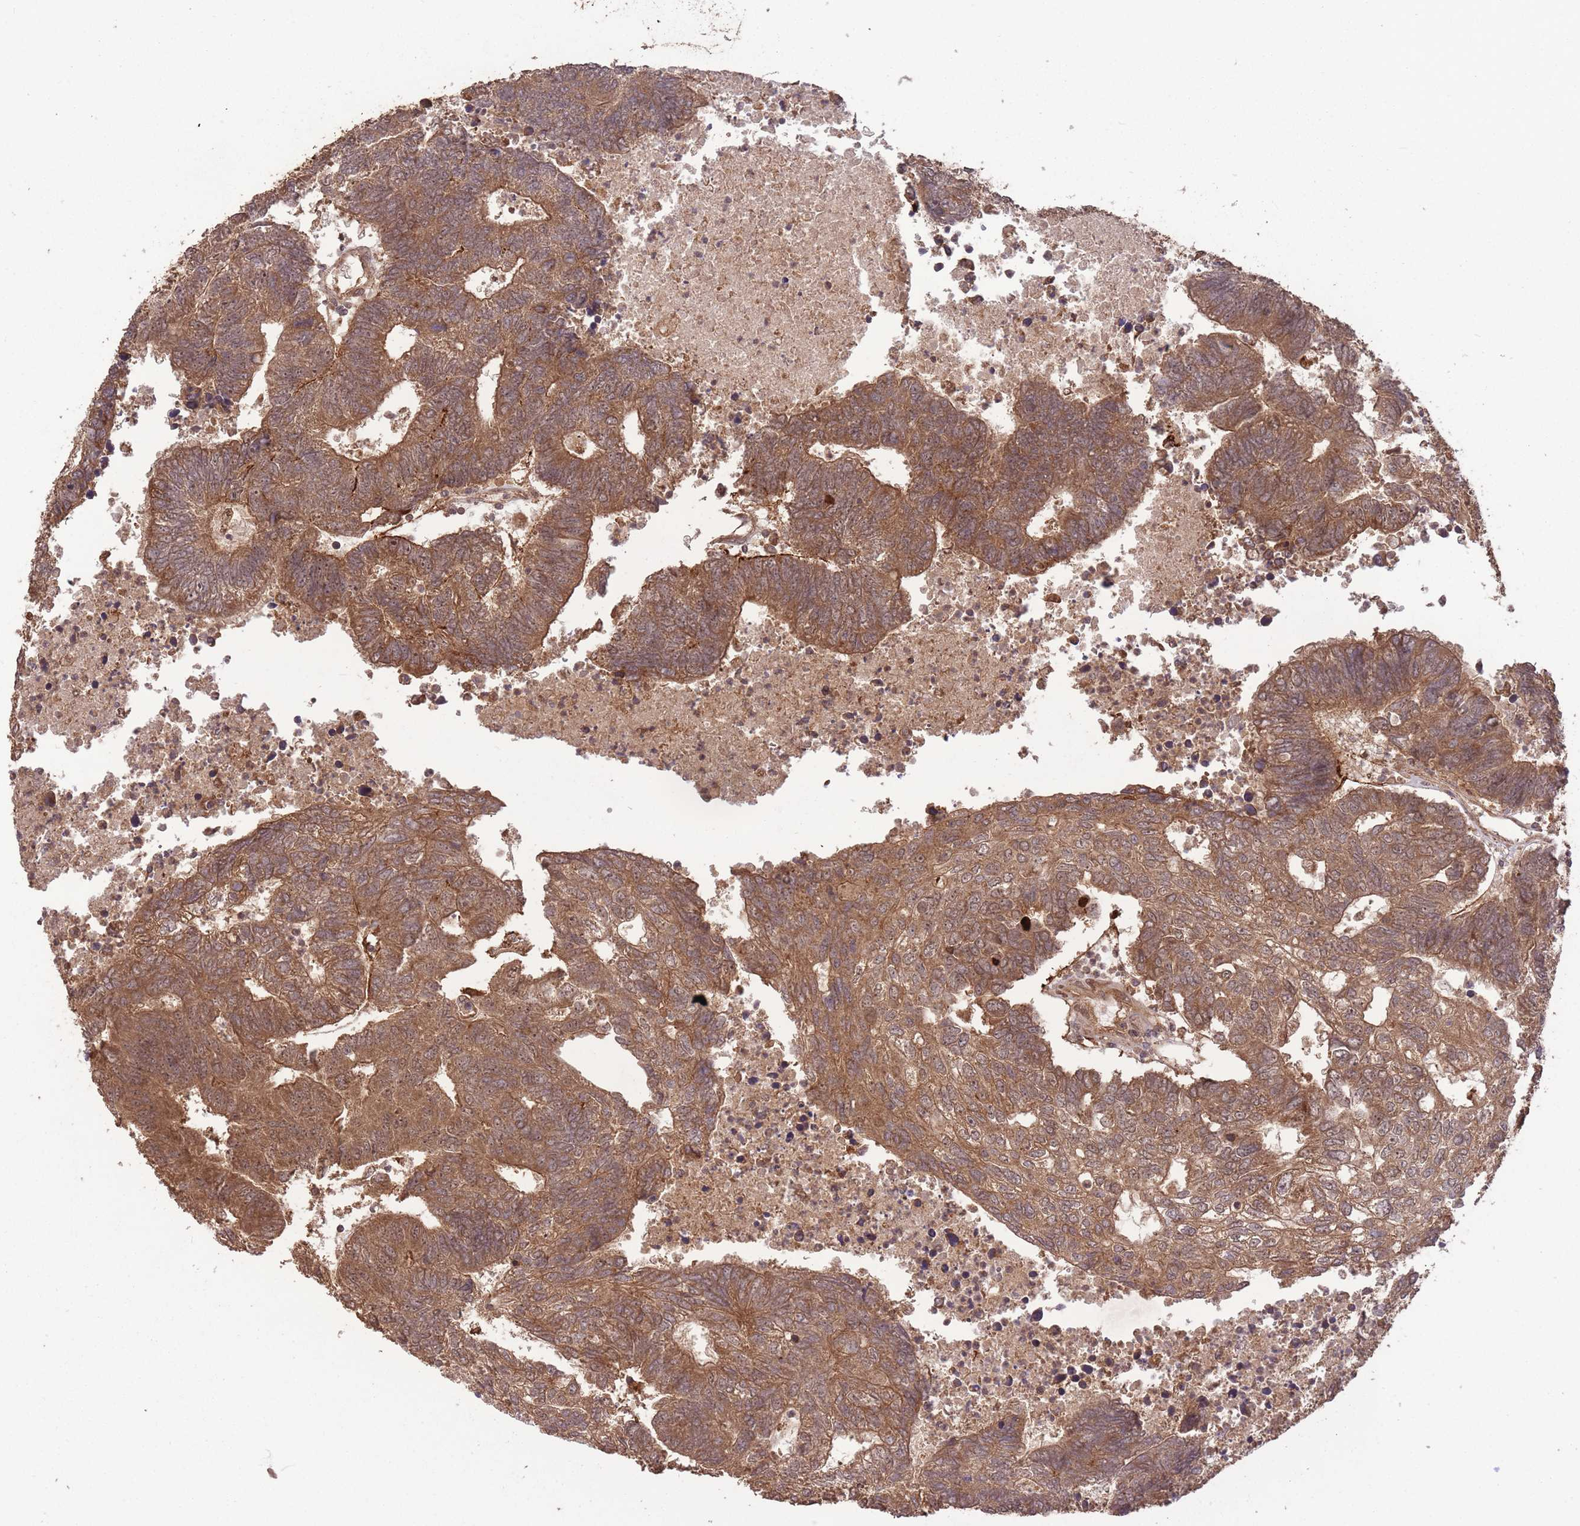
{"staining": {"intensity": "moderate", "quantity": ">75%", "location": "cytoplasmic/membranous,nuclear"}, "tissue": "colorectal cancer", "cell_type": "Tumor cells", "image_type": "cancer", "snomed": [{"axis": "morphology", "description": "Adenocarcinoma, NOS"}, {"axis": "topography", "description": "Colon"}], "caption": "The histopathology image reveals immunohistochemical staining of colorectal cancer. There is moderate cytoplasmic/membranous and nuclear expression is present in approximately >75% of tumor cells.", "gene": "ERBB3", "patient": {"sex": "female", "age": 48}}